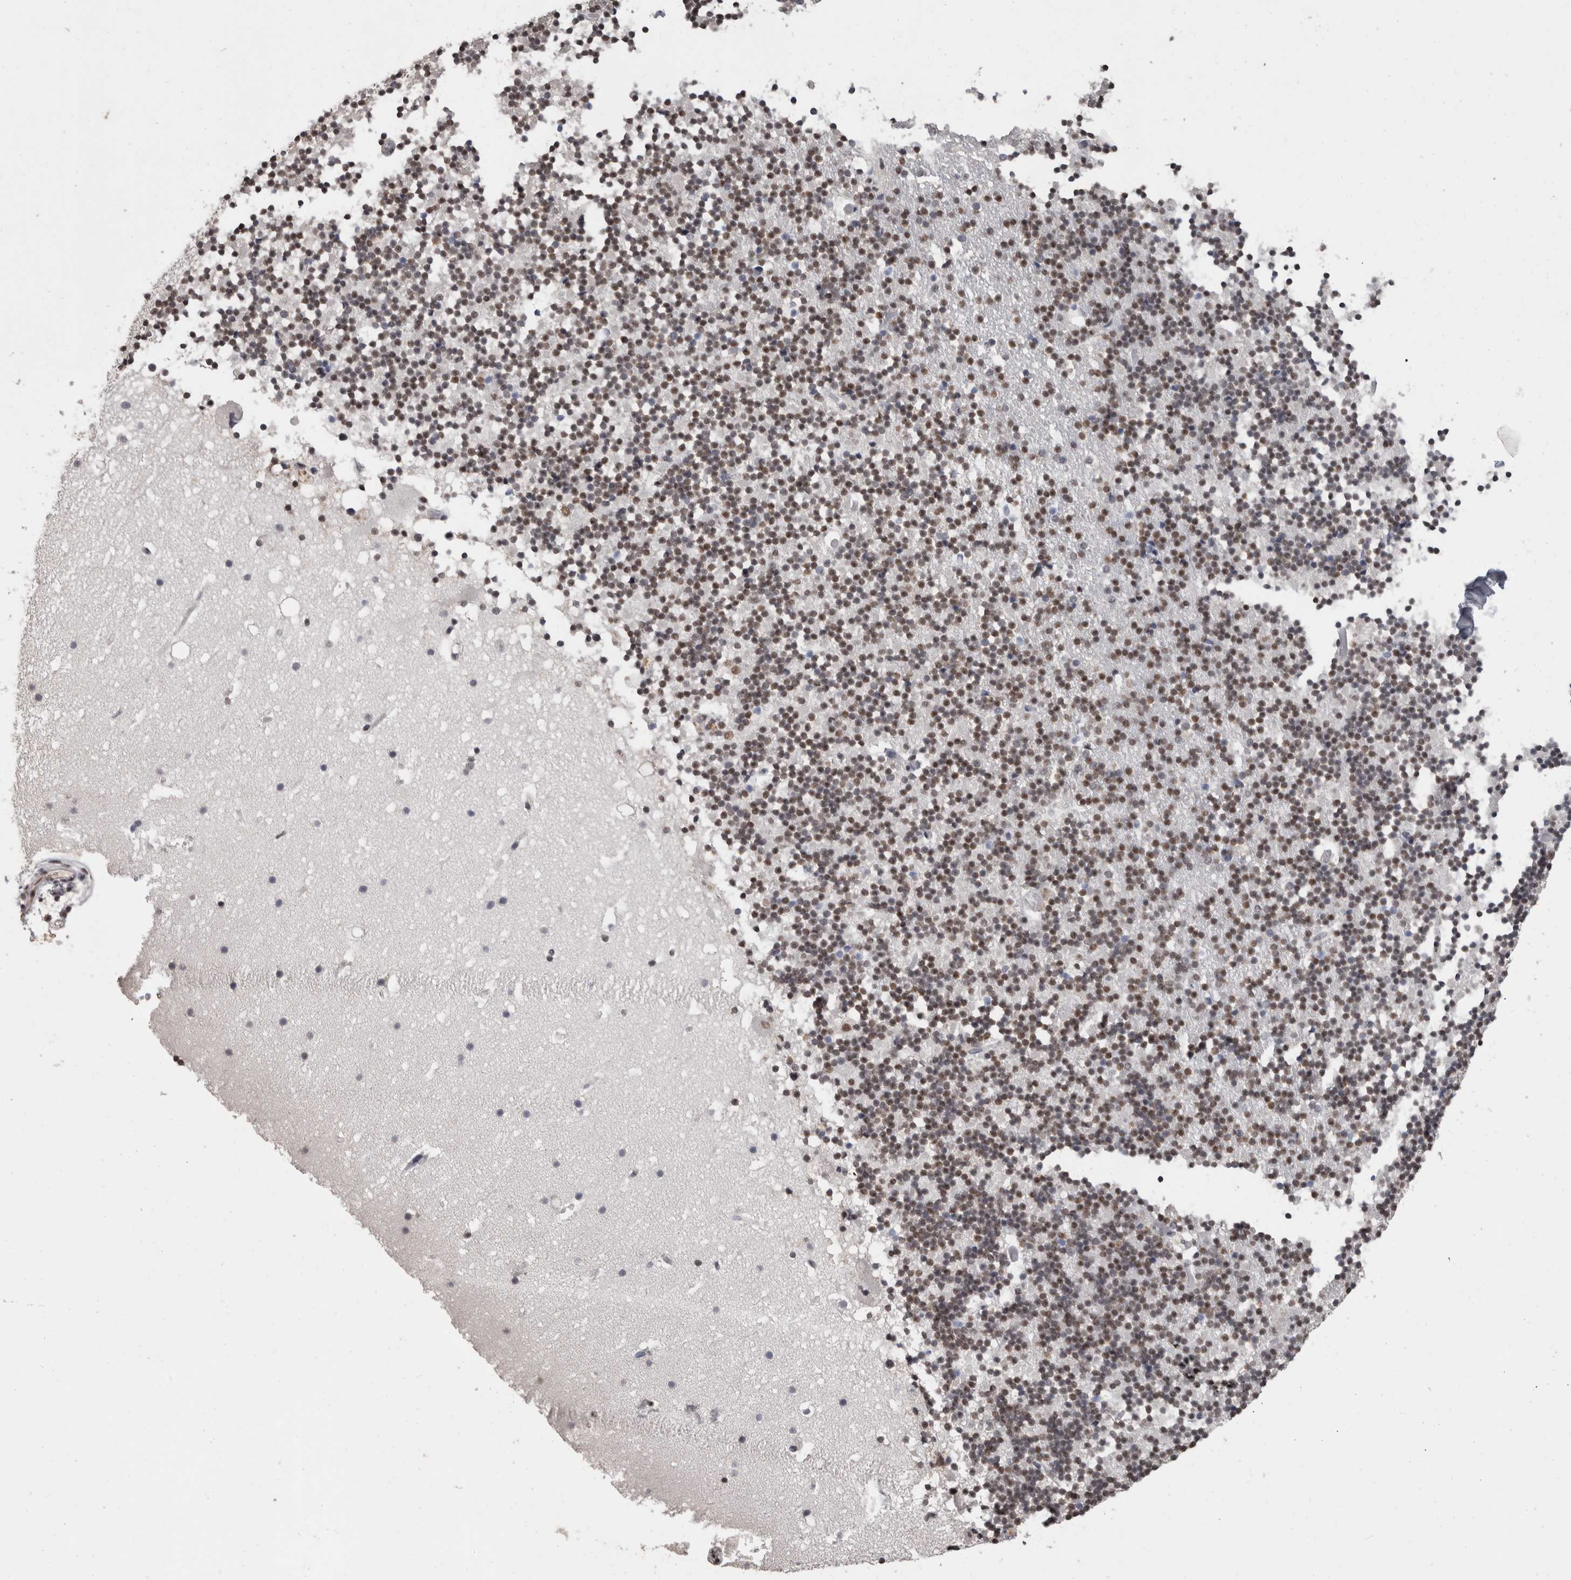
{"staining": {"intensity": "moderate", "quantity": "25%-75%", "location": "nuclear"}, "tissue": "cerebellum", "cell_type": "Cells in granular layer", "image_type": "normal", "snomed": [{"axis": "morphology", "description": "Normal tissue, NOS"}, {"axis": "topography", "description": "Cerebellum"}], "caption": "Immunohistochemistry photomicrograph of normal cerebellum: human cerebellum stained using immunohistochemistry displays medium levels of moderate protein expression localized specifically in the nuclear of cells in granular layer, appearing as a nuclear brown color.", "gene": "DDX17", "patient": {"sex": "male", "age": 57}}